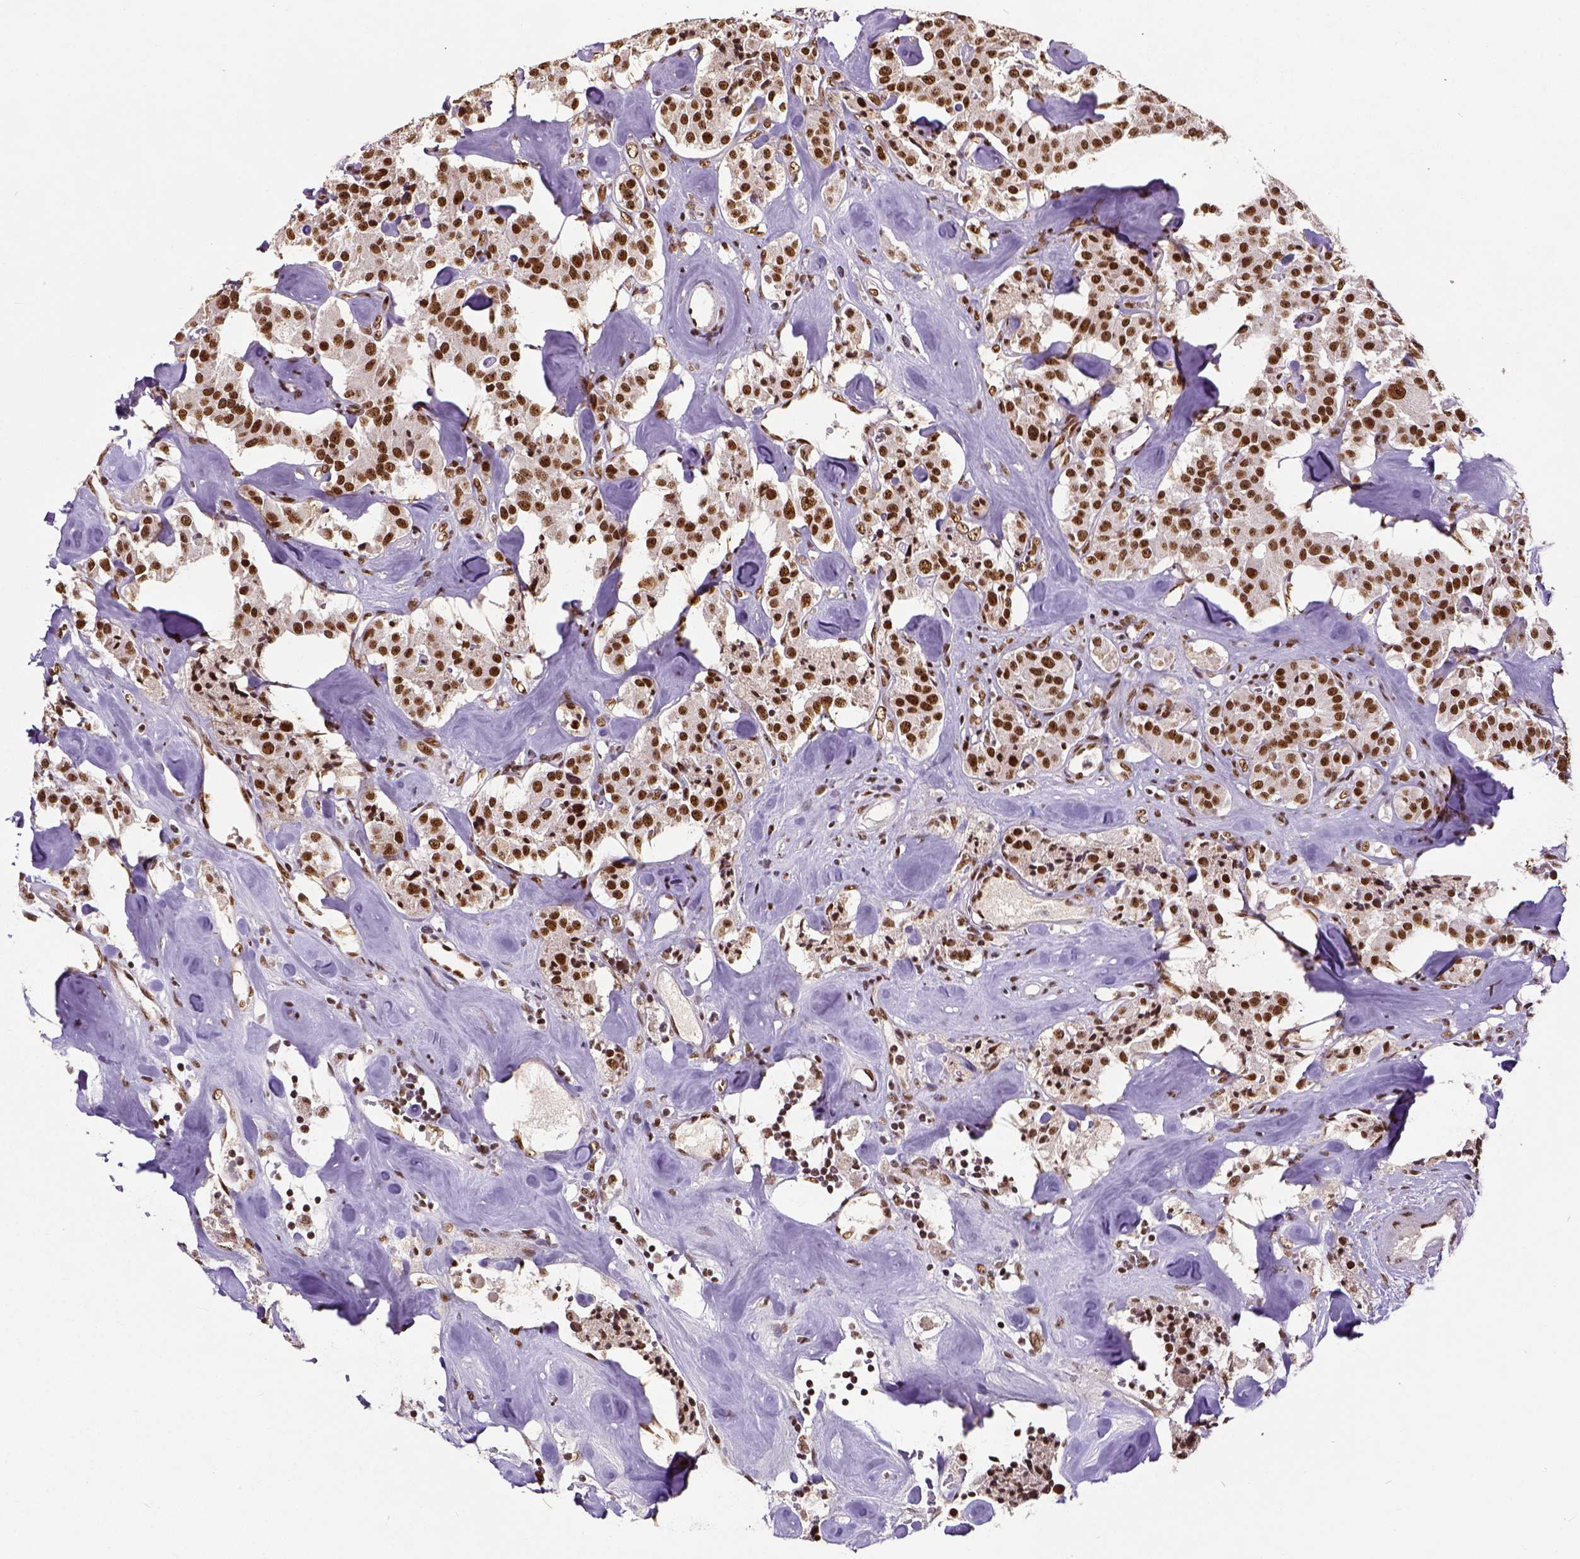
{"staining": {"intensity": "strong", "quantity": ">75%", "location": "nuclear"}, "tissue": "carcinoid", "cell_type": "Tumor cells", "image_type": "cancer", "snomed": [{"axis": "morphology", "description": "Carcinoid, malignant, NOS"}, {"axis": "topography", "description": "Pancreas"}], "caption": "A photomicrograph showing strong nuclear positivity in about >75% of tumor cells in carcinoid, as visualized by brown immunohistochemical staining.", "gene": "ATRX", "patient": {"sex": "male", "age": 41}}